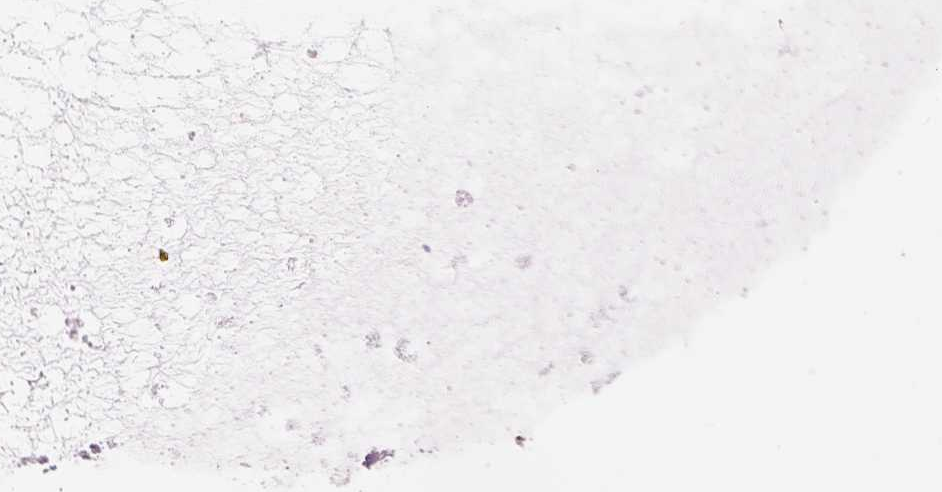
{"staining": {"intensity": "negative", "quantity": "none", "location": "none"}, "tissue": "ovarian cancer", "cell_type": "Tumor cells", "image_type": "cancer", "snomed": [{"axis": "morphology", "description": "Cystadenocarcinoma, mucinous, NOS"}, {"axis": "topography", "description": "Ovary"}], "caption": "Micrograph shows no significant protein staining in tumor cells of ovarian cancer.", "gene": "RHO", "patient": {"sex": "female", "age": 41}}